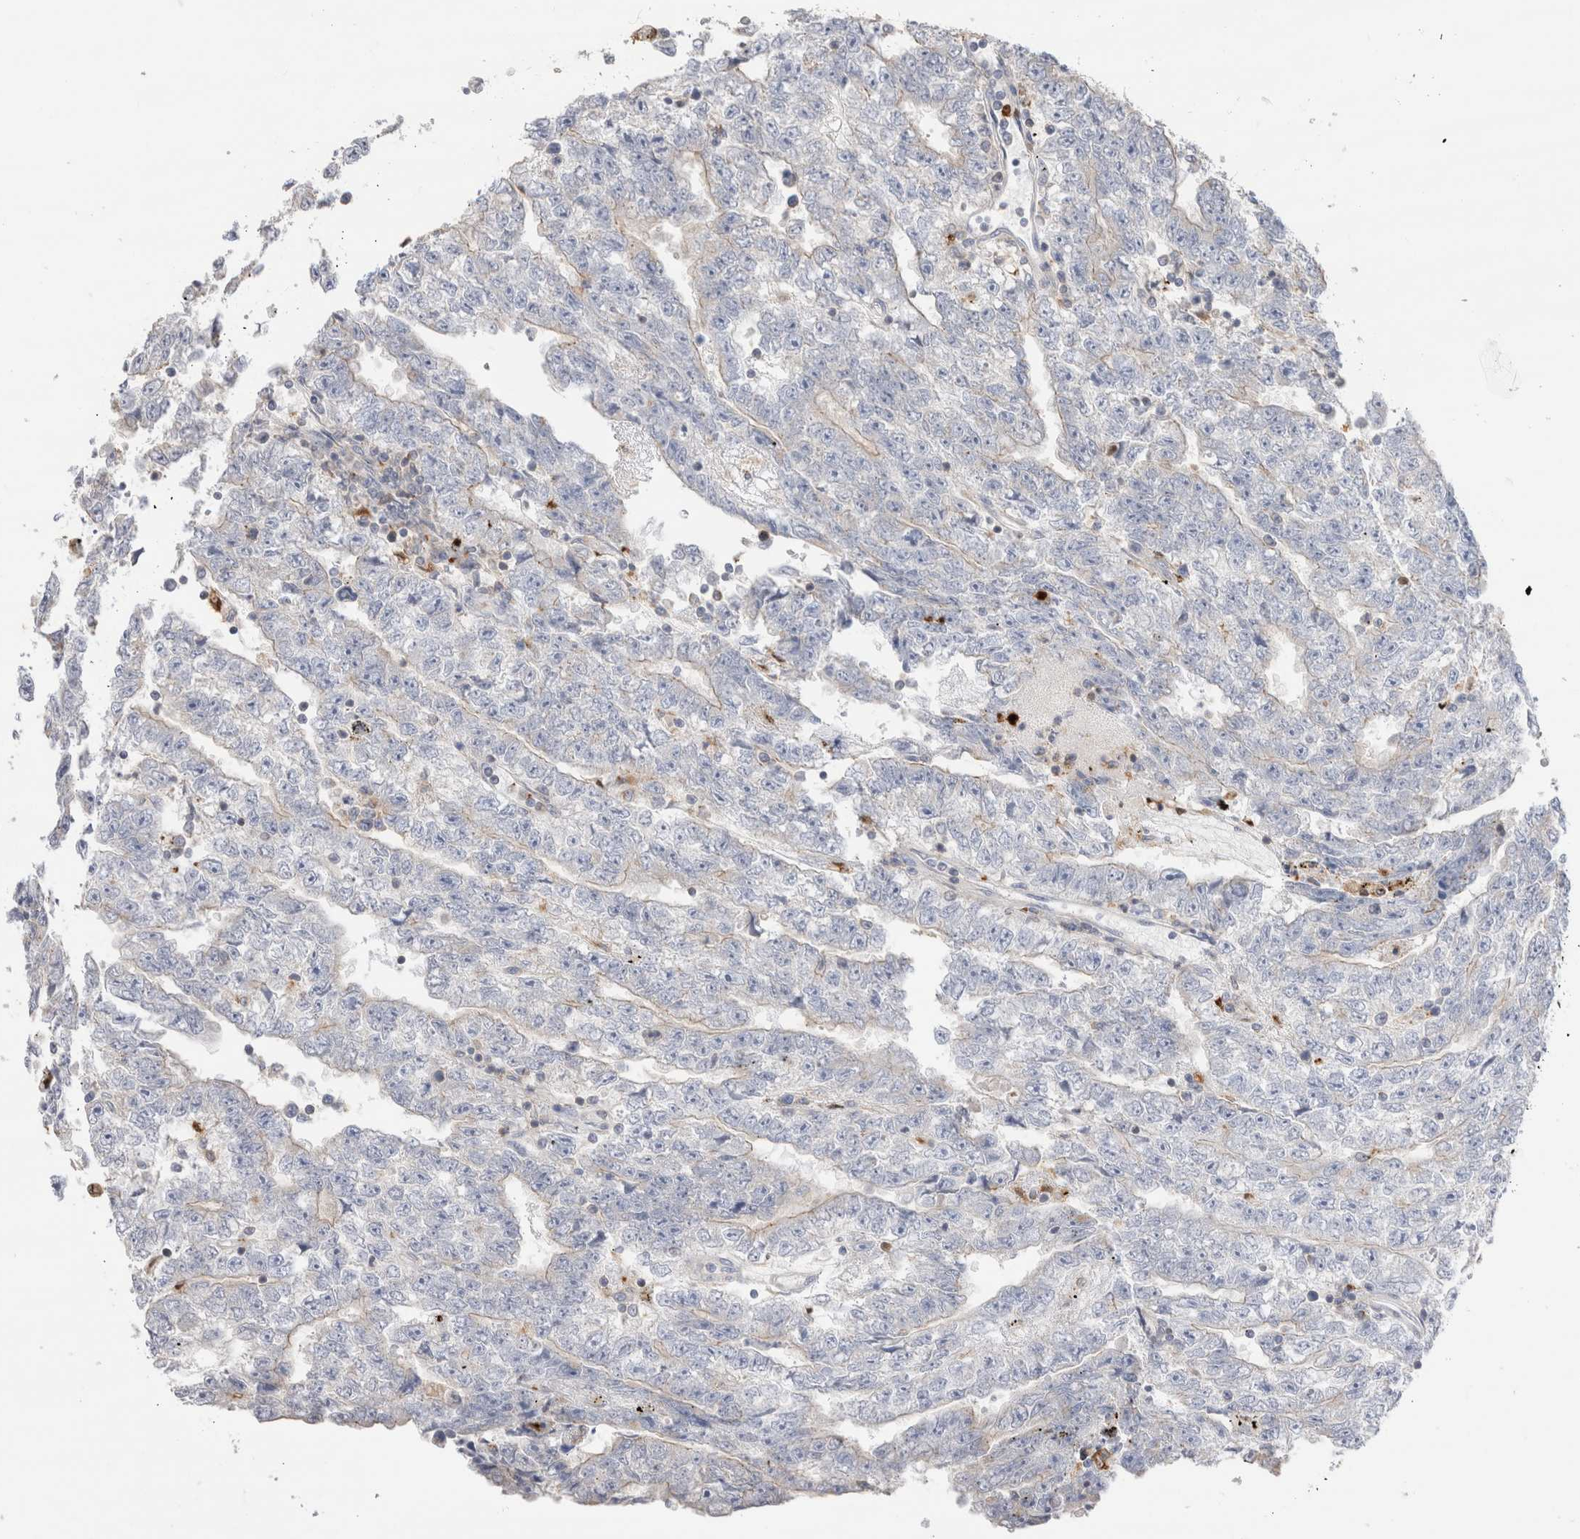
{"staining": {"intensity": "negative", "quantity": "none", "location": "none"}, "tissue": "testis cancer", "cell_type": "Tumor cells", "image_type": "cancer", "snomed": [{"axis": "morphology", "description": "Carcinoma, Embryonal, NOS"}, {"axis": "topography", "description": "Testis"}], "caption": "Tumor cells are negative for brown protein staining in embryonal carcinoma (testis).", "gene": "NXT2", "patient": {"sex": "male", "age": 25}}